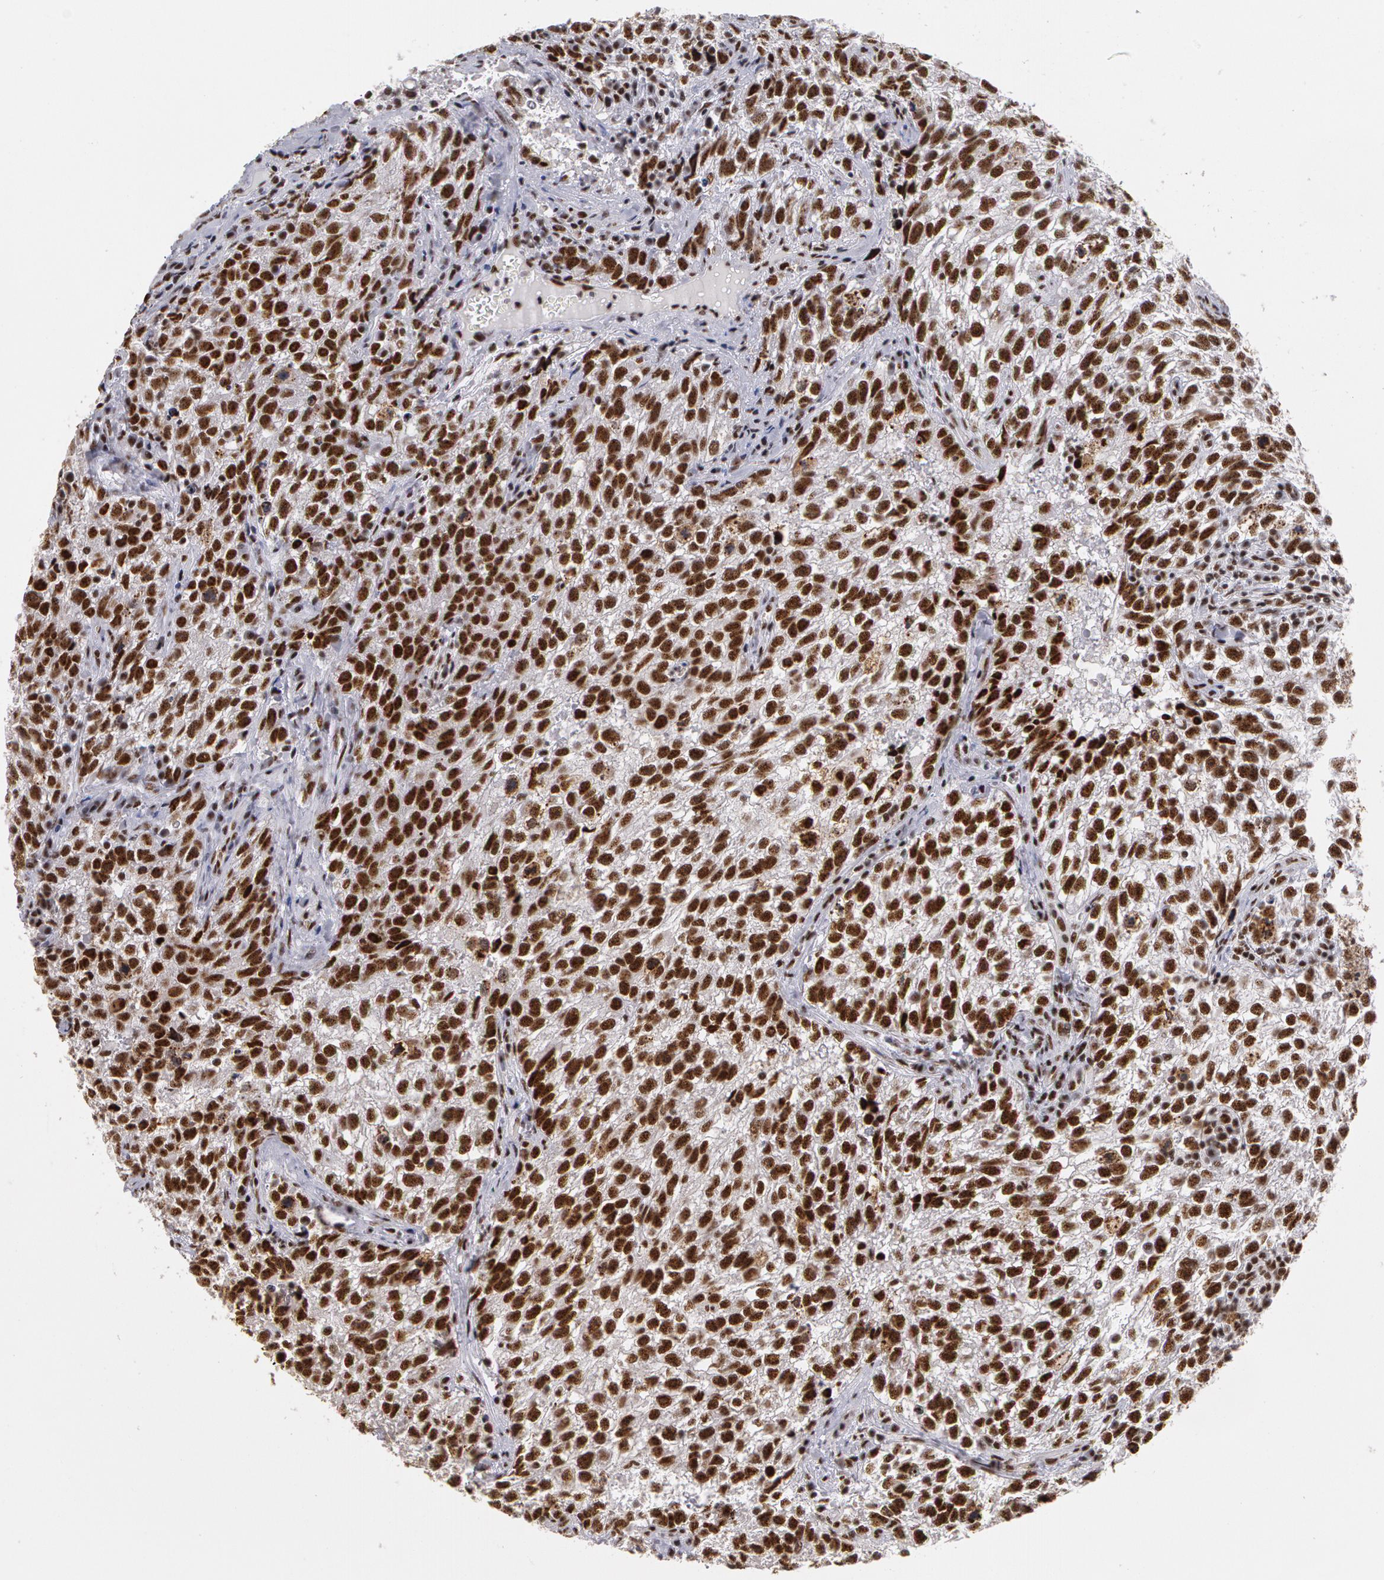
{"staining": {"intensity": "strong", "quantity": ">75%", "location": "nuclear"}, "tissue": "testis cancer", "cell_type": "Tumor cells", "image_type": "cancer", "snomed": [{"axis": "morphology", "description": "Seminoma, NOS"}, {"axis": "topography", "description": "Testis"}], "caption": "An image of seminoma (testis) stained for a protein displays strong nuclear brown staining in tumor cells.", "gene": "PNN", "patient": {"sex": "male", "age": 38}}